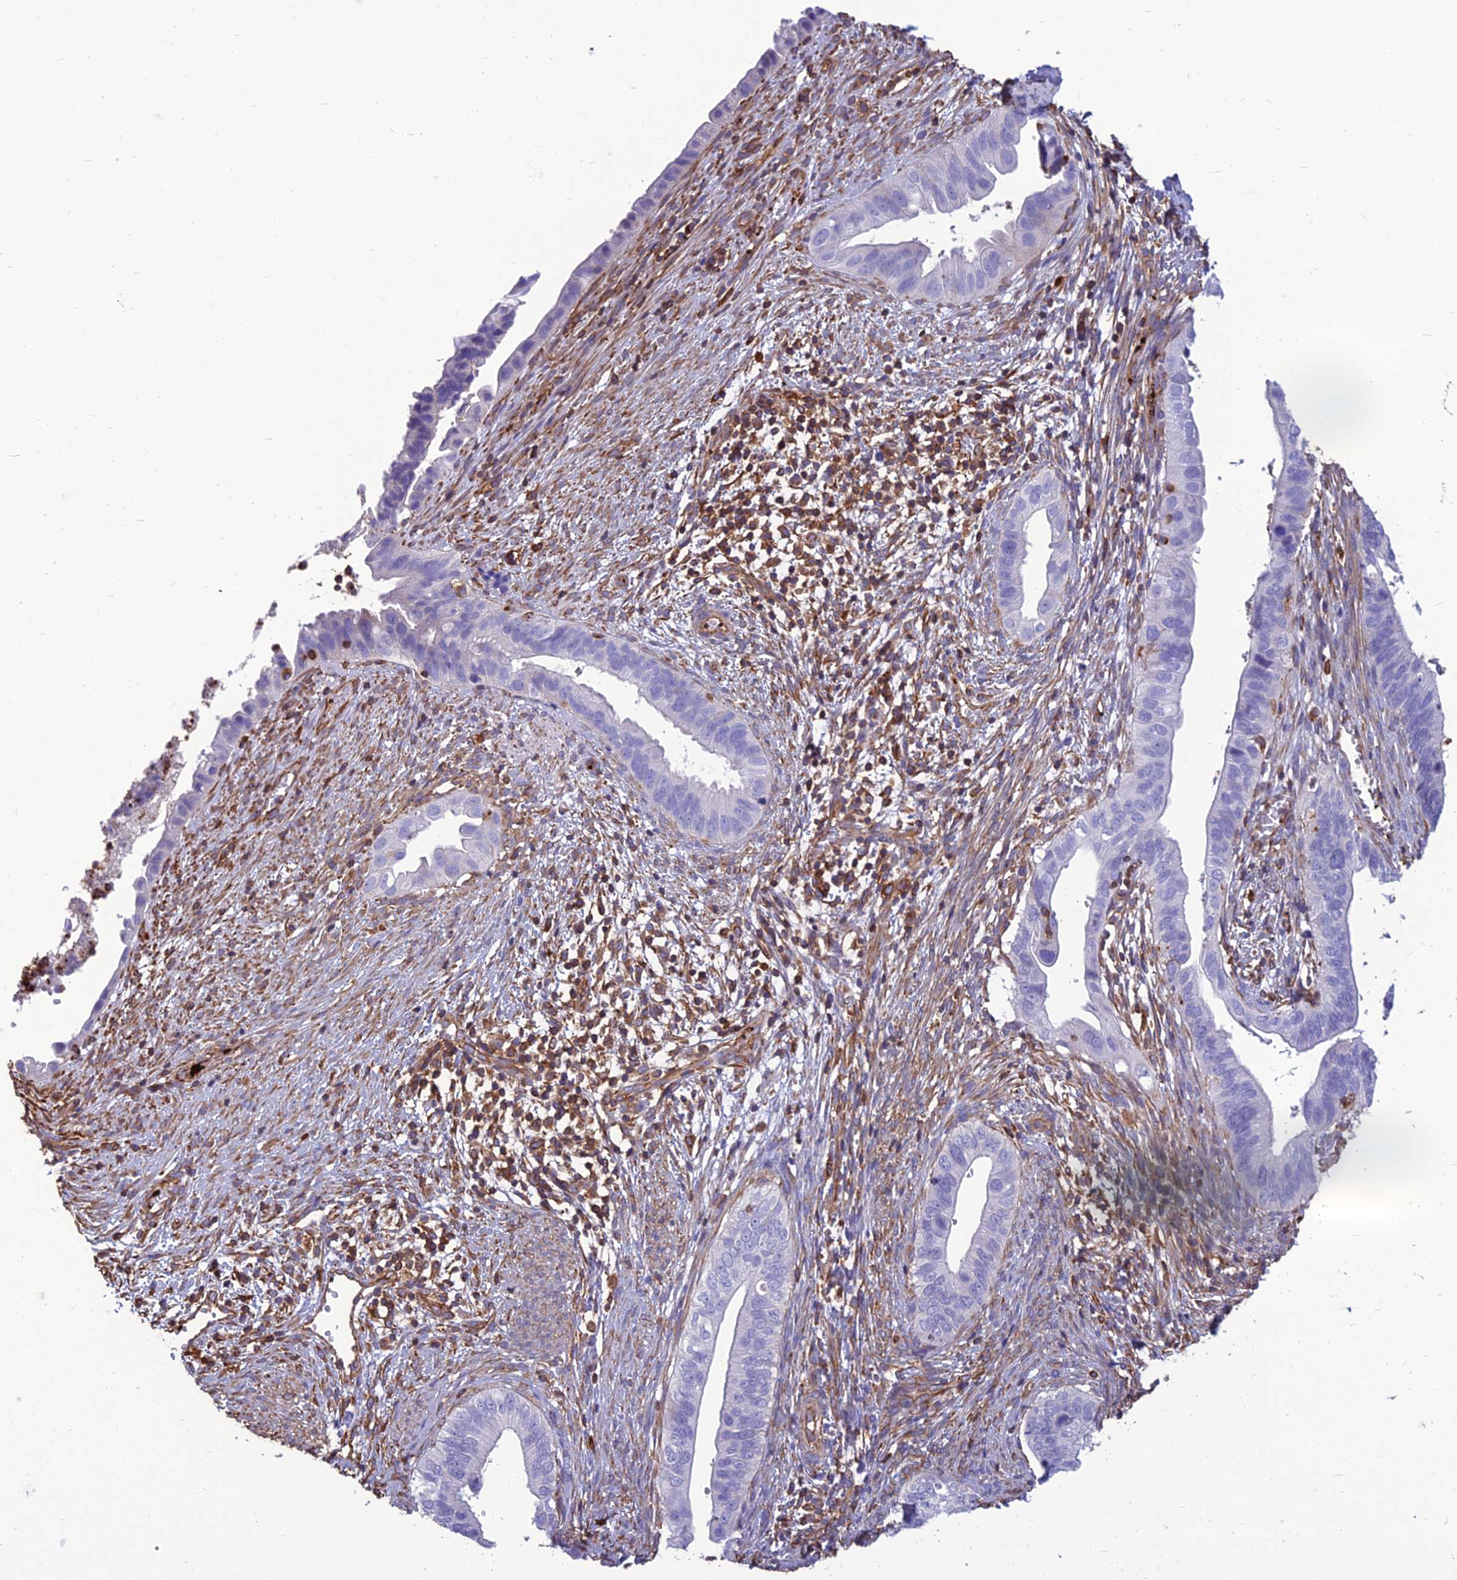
{"staining": {"intensity": "negative", "quantity": "none", "location": "none"}, "tissue": "cervical cancer", "cell_type": "Tumor cells", "image_type": "cancer", "snomed": [{"axis": "morphology", "description": "Adenocarcinoma, NOS"}, {"axis": "topography", "description": "Cervix"}], "caption": "DAB immunohistochemical staining of human cervical adenocarcinoma displays no significant positivity in tumor cells.", "gene": "PSMD11", "patient": {"sex": "female", "age": 42}}